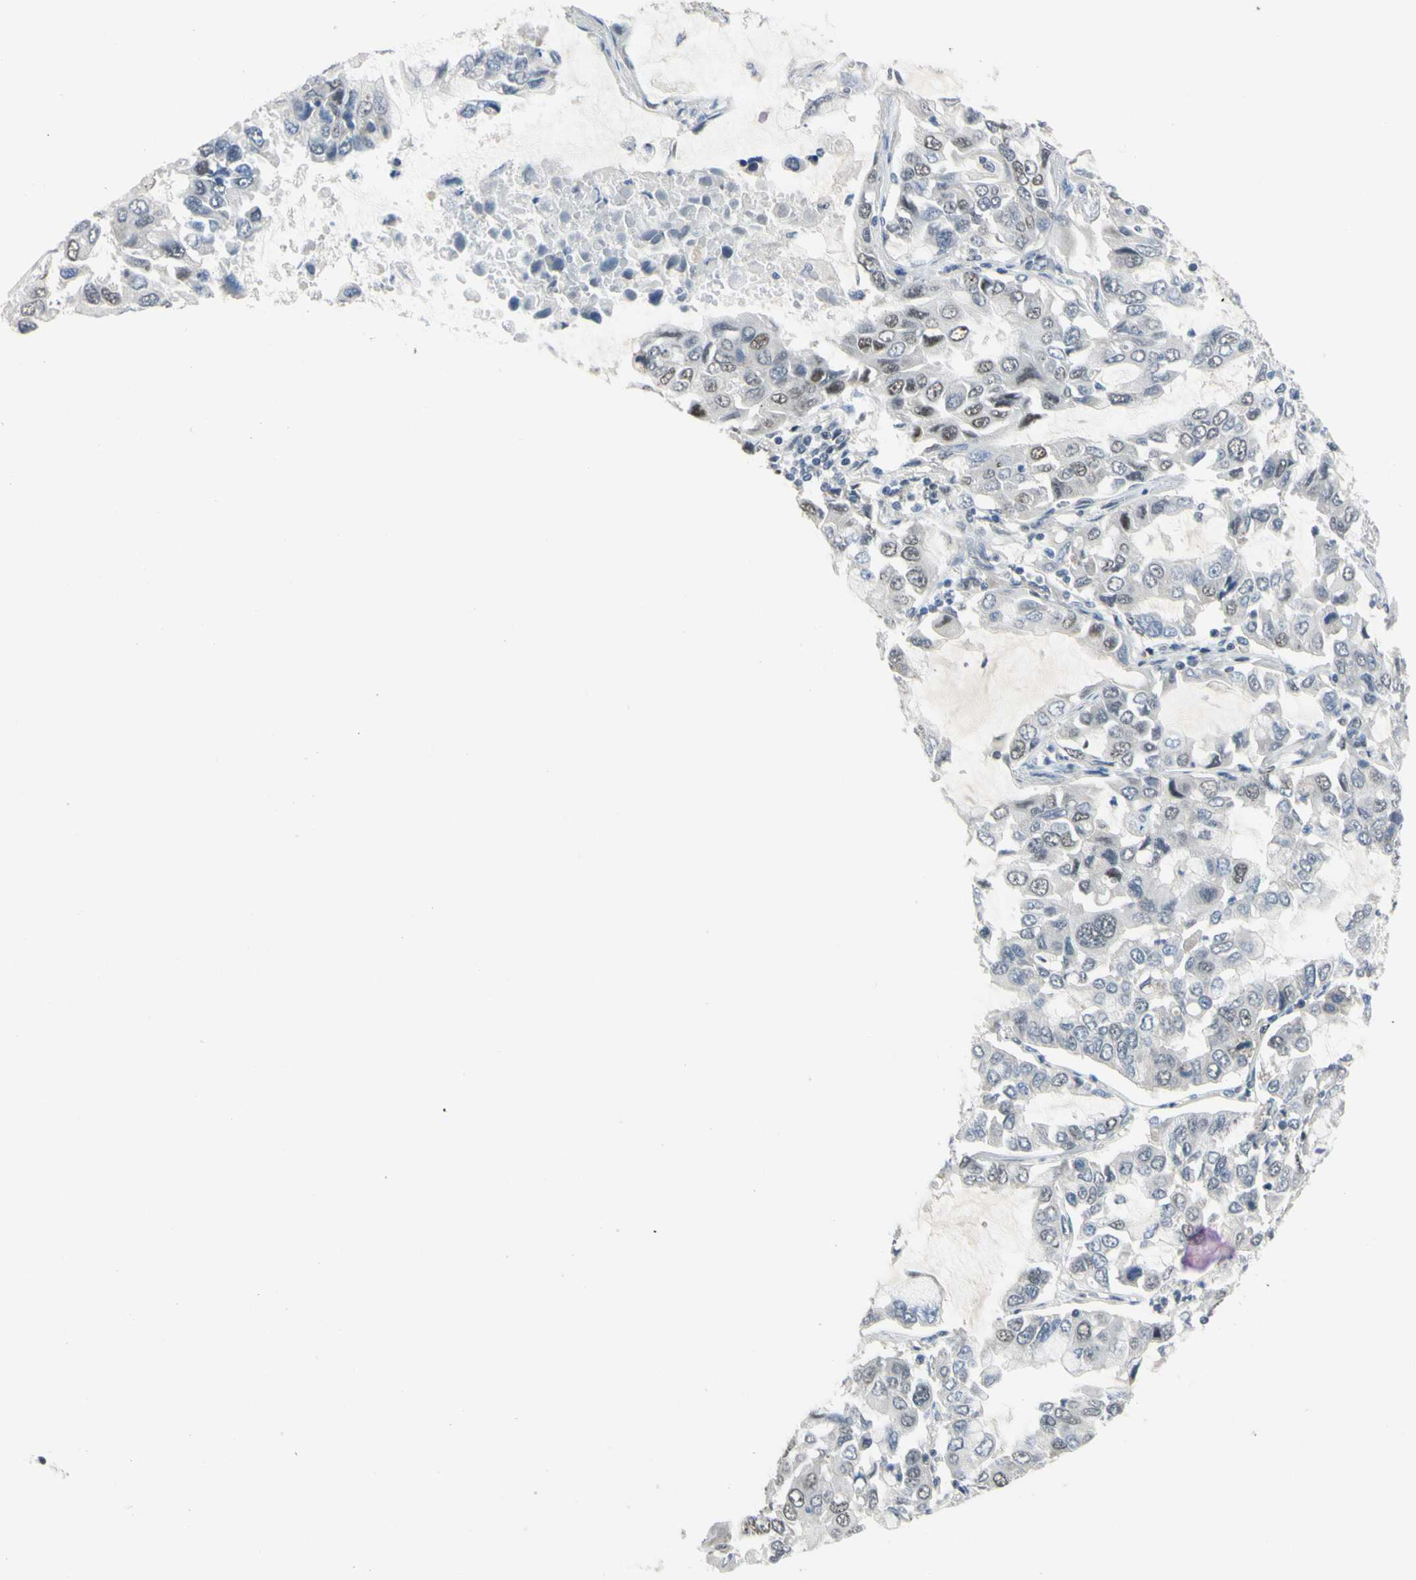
{"staining": {"intensity": "weak", "quantity": "<25%", "location": "nuclear"}, "tissue": "lung cancer", "cell_type": "Tumor cells", "image_type": "cancer", "snomed": [{"axis": "morphology", "description": "Adenocarcinoma, NOS"}, {"axis": "topography", "description": "Lung"}], "caption": "There is no significant staining in tumor cells of lung cancer. (Immunohistochemistry (ihc), brightfield microscopy, high magnification).", "gene": "LHX9", "patient": {"sex": "male", "age": 64}}